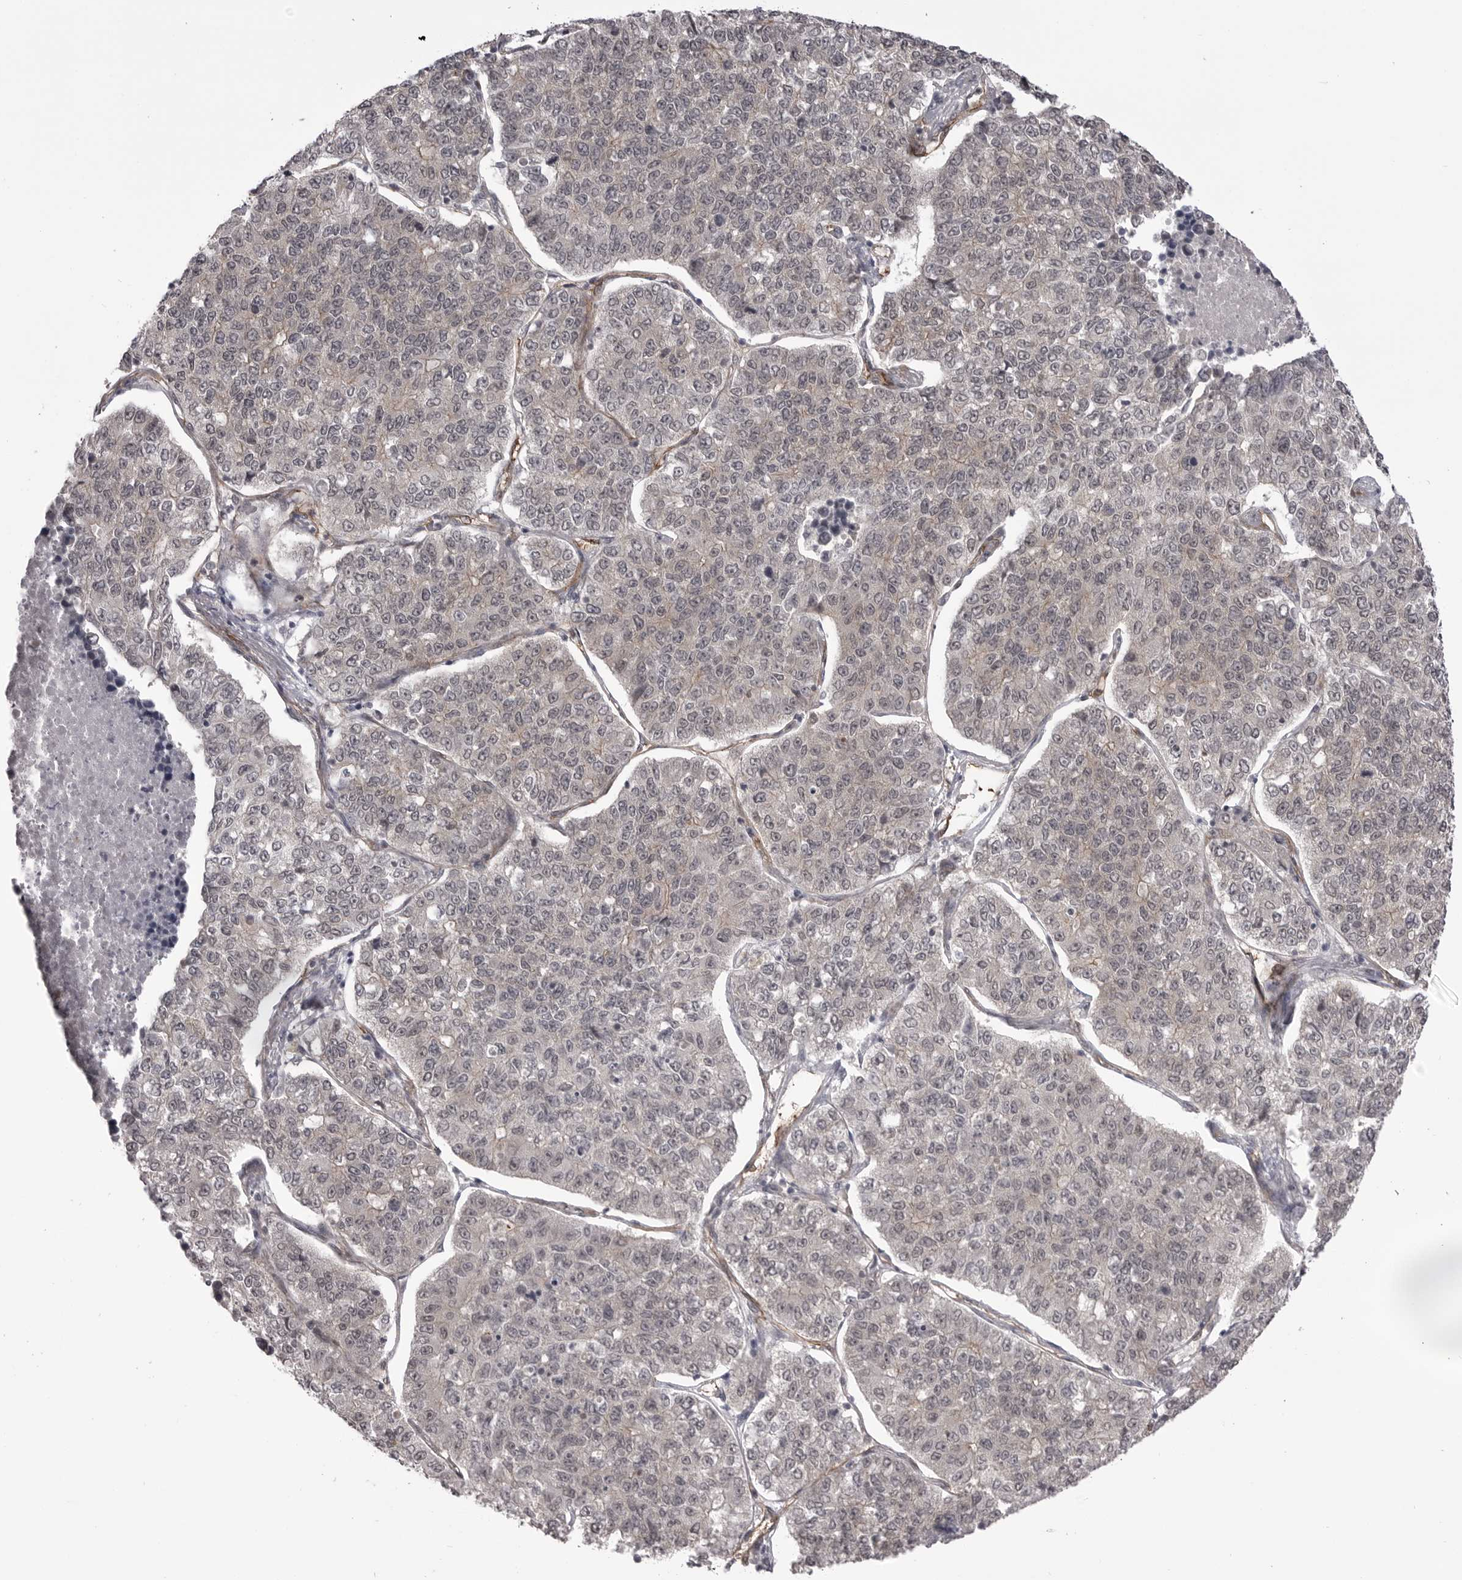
{"staining": {"intensity": "negative", "quantity": "none", "location": "none"}, "tissue": "lung cancer", "cell_type": "Tumor cells", "image_type": "cancer", "snomed": [{"axis": "morphology", "description": "Adenocarcinoma, NOS"}, {"axis": "topography", "description": "Lung"}], "caption": "Adenocarcinoma (lung) was stained to show a protein in brown. There is no significant positivity in tumor cells. (Stains: DAB immunohistochemistry with hematoxylin counter stain, Microscopy: brightfield microscopy at high magnification).", "gene": "SORBS1", "patient": {"sex": "male", "age": 49}}